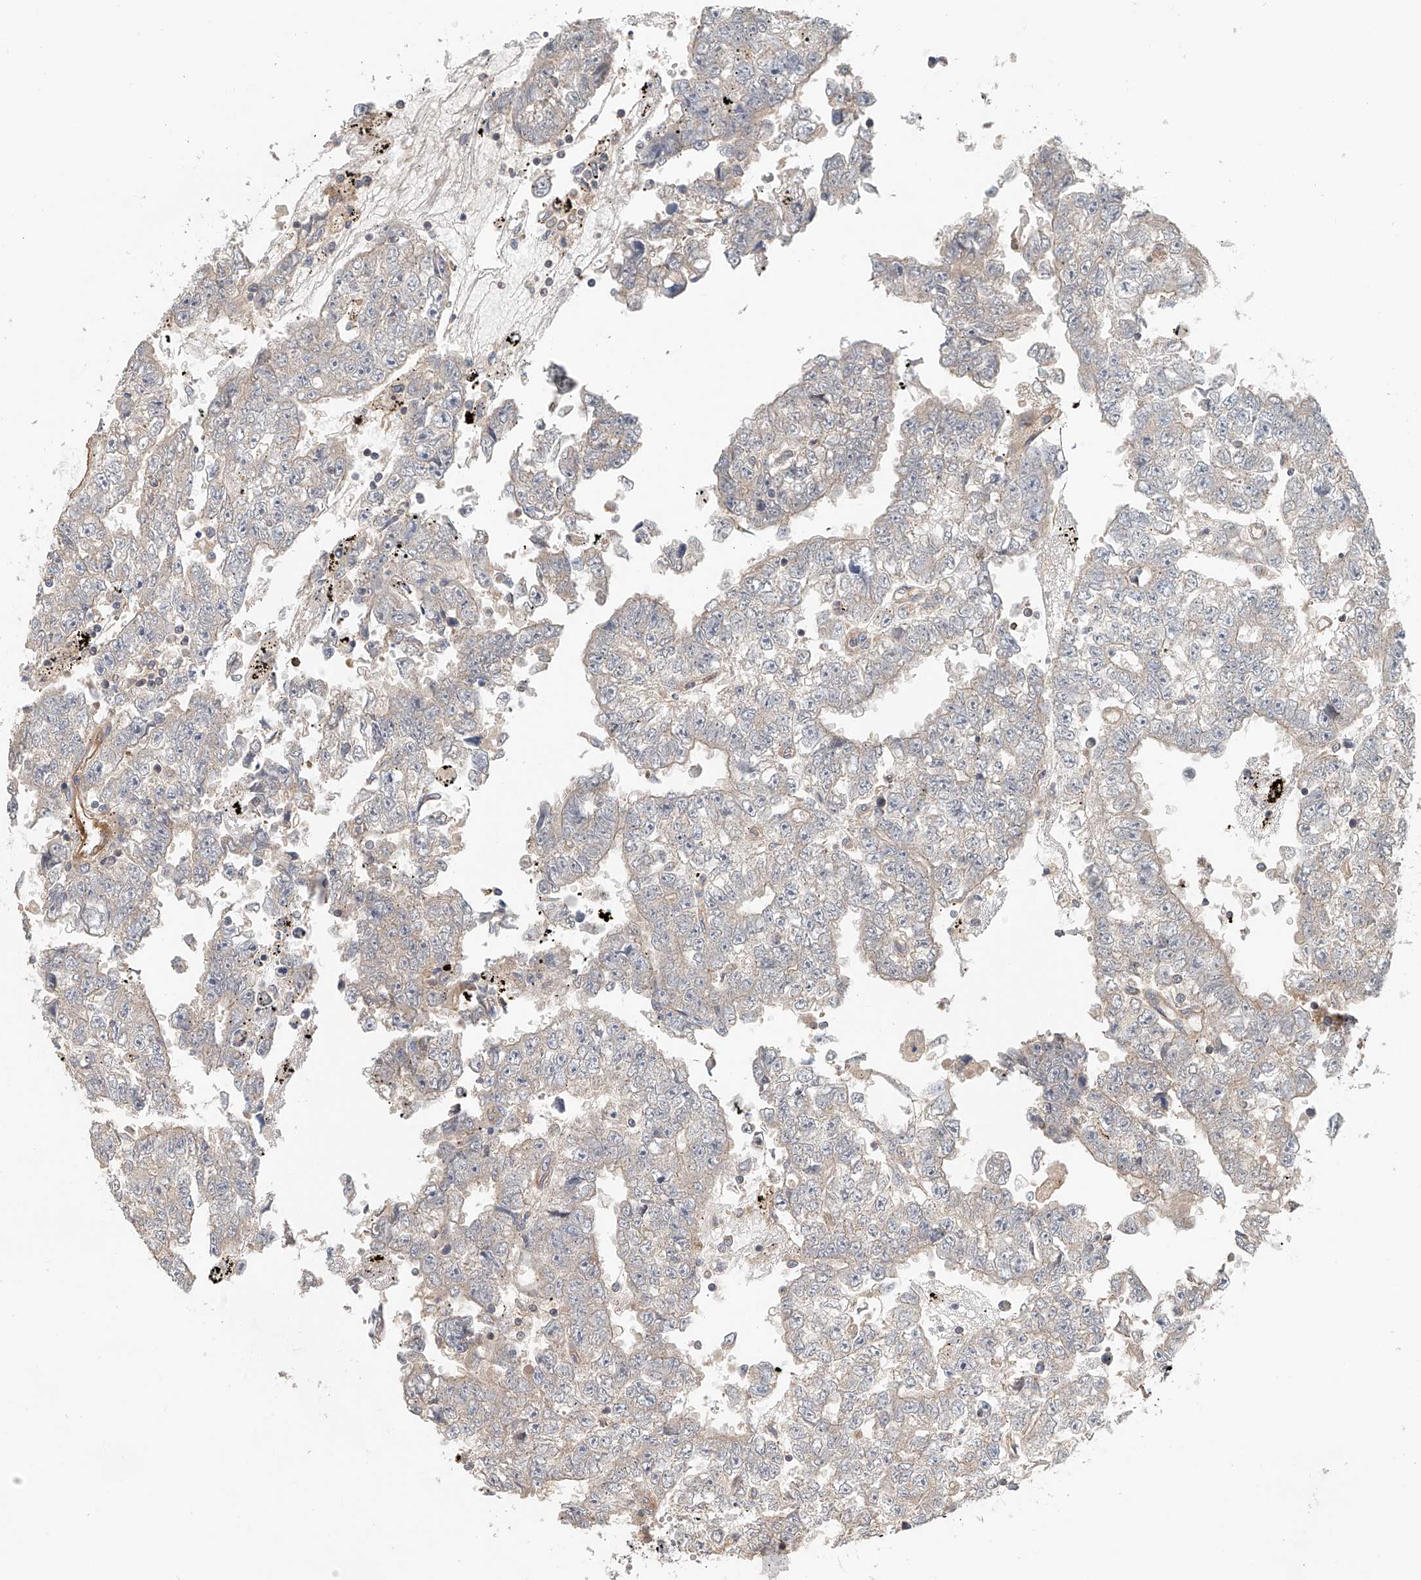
{"staining": {"intensity": "negative", "quantity": "none", "location": "none"}, "tissue": "testis cancer", "cell_type": "Tumor cells", "image_type": "cancer", "snomed": [{"axis": "morphology", "description": "Carcinoma, Embryonal, NOS"}, {"axis": "topography", "description": "Testis"}], "caption": "Tumor cells show no significant positivity in embryonal carcinoma (testis).", "gene": "FRYL", "patient": {"sex": "male", "age": 25}}